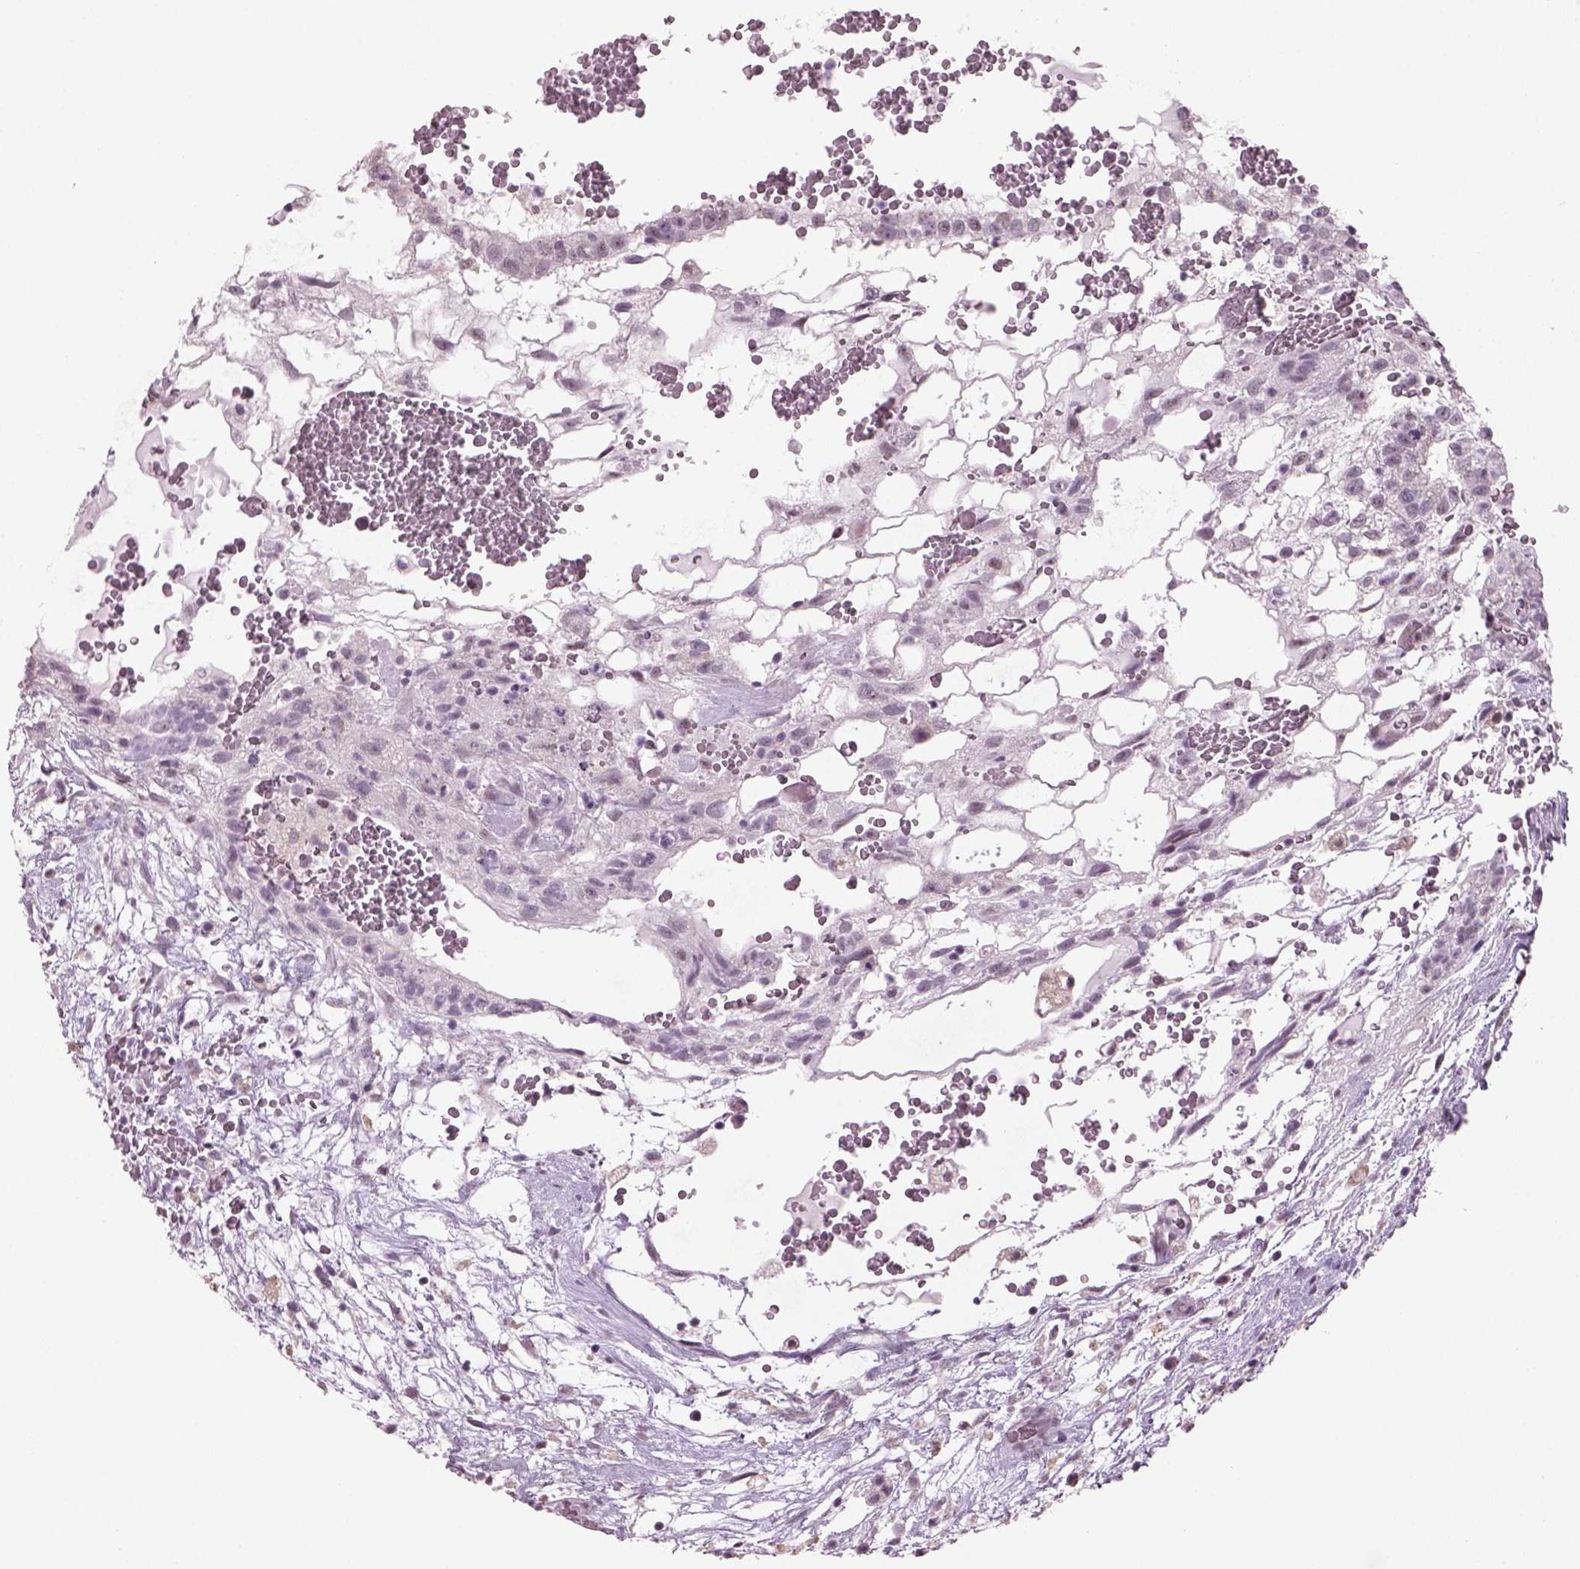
{"staining": {"intensity": "negative", "quantity": "none", "location": "none"}, "tissue": "testis cancer", "cell_type": "Tumor cells", "image_type": "cancer", "snomed": [{"axis": "morphology", "description": "Normal tissue, NOS"}, {"axis": "morphology", "description": "Carcinoma, Embryonal, NOS"}, {"axis": "topography", "description": "Testis"}], "caption": "There is no significant expression in tumor cells of testis cancer. (IHC, brightfield microscopy, high magnification).", "gene": "NAT8", "patient": {"sex": "male", "age": 32}}